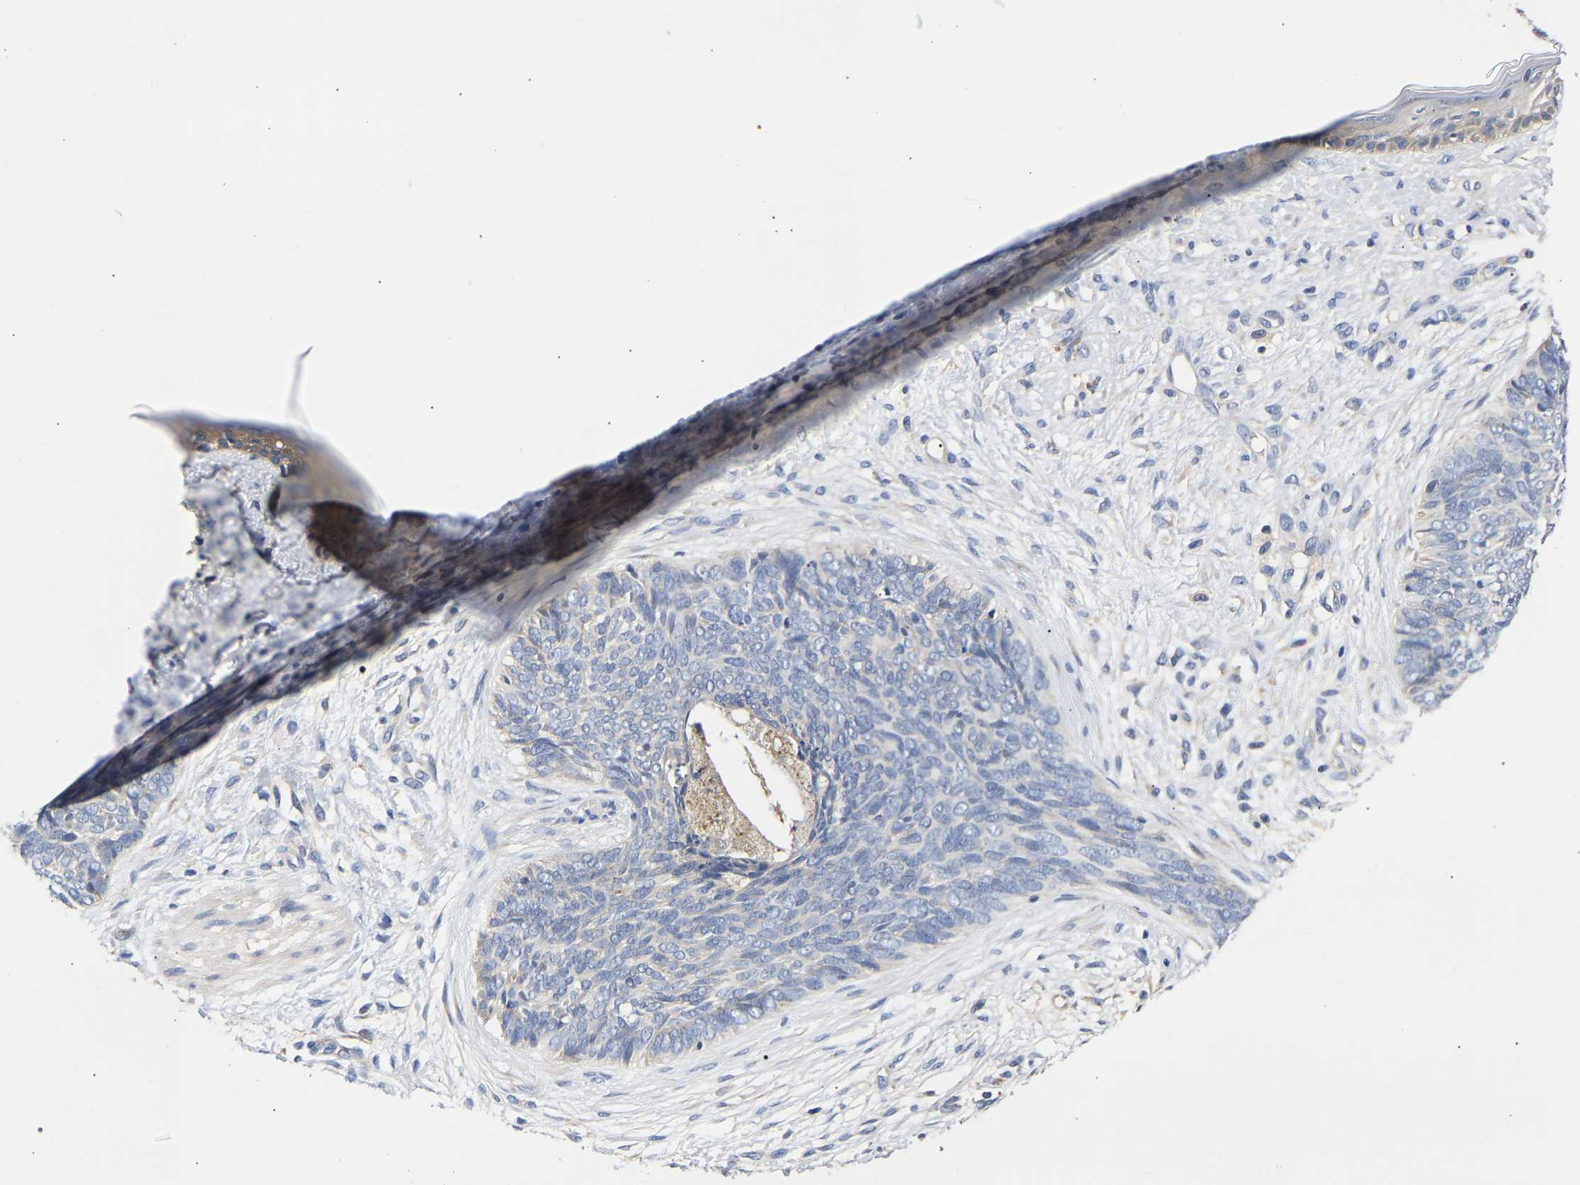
{"staining": {"intensity": "negative", "quantity": "none", "location": "none"}, "tissue": "skin cancer", "cell_type": "Tumor cells", "image_type": "cancer", "snomed": [{"axis": "morphology", "description": "Basal cell carcinoma"}, {"axis": "topography", "description": "Skin"}], "caption": "This is an immunohistochemistry (IHC) photomicrograph of skin cancer (basal cell carcinoma). There is no positivity in tumor cells.", "gene": "CCDC6", "patient": {"sex": "female", "age": 84}}